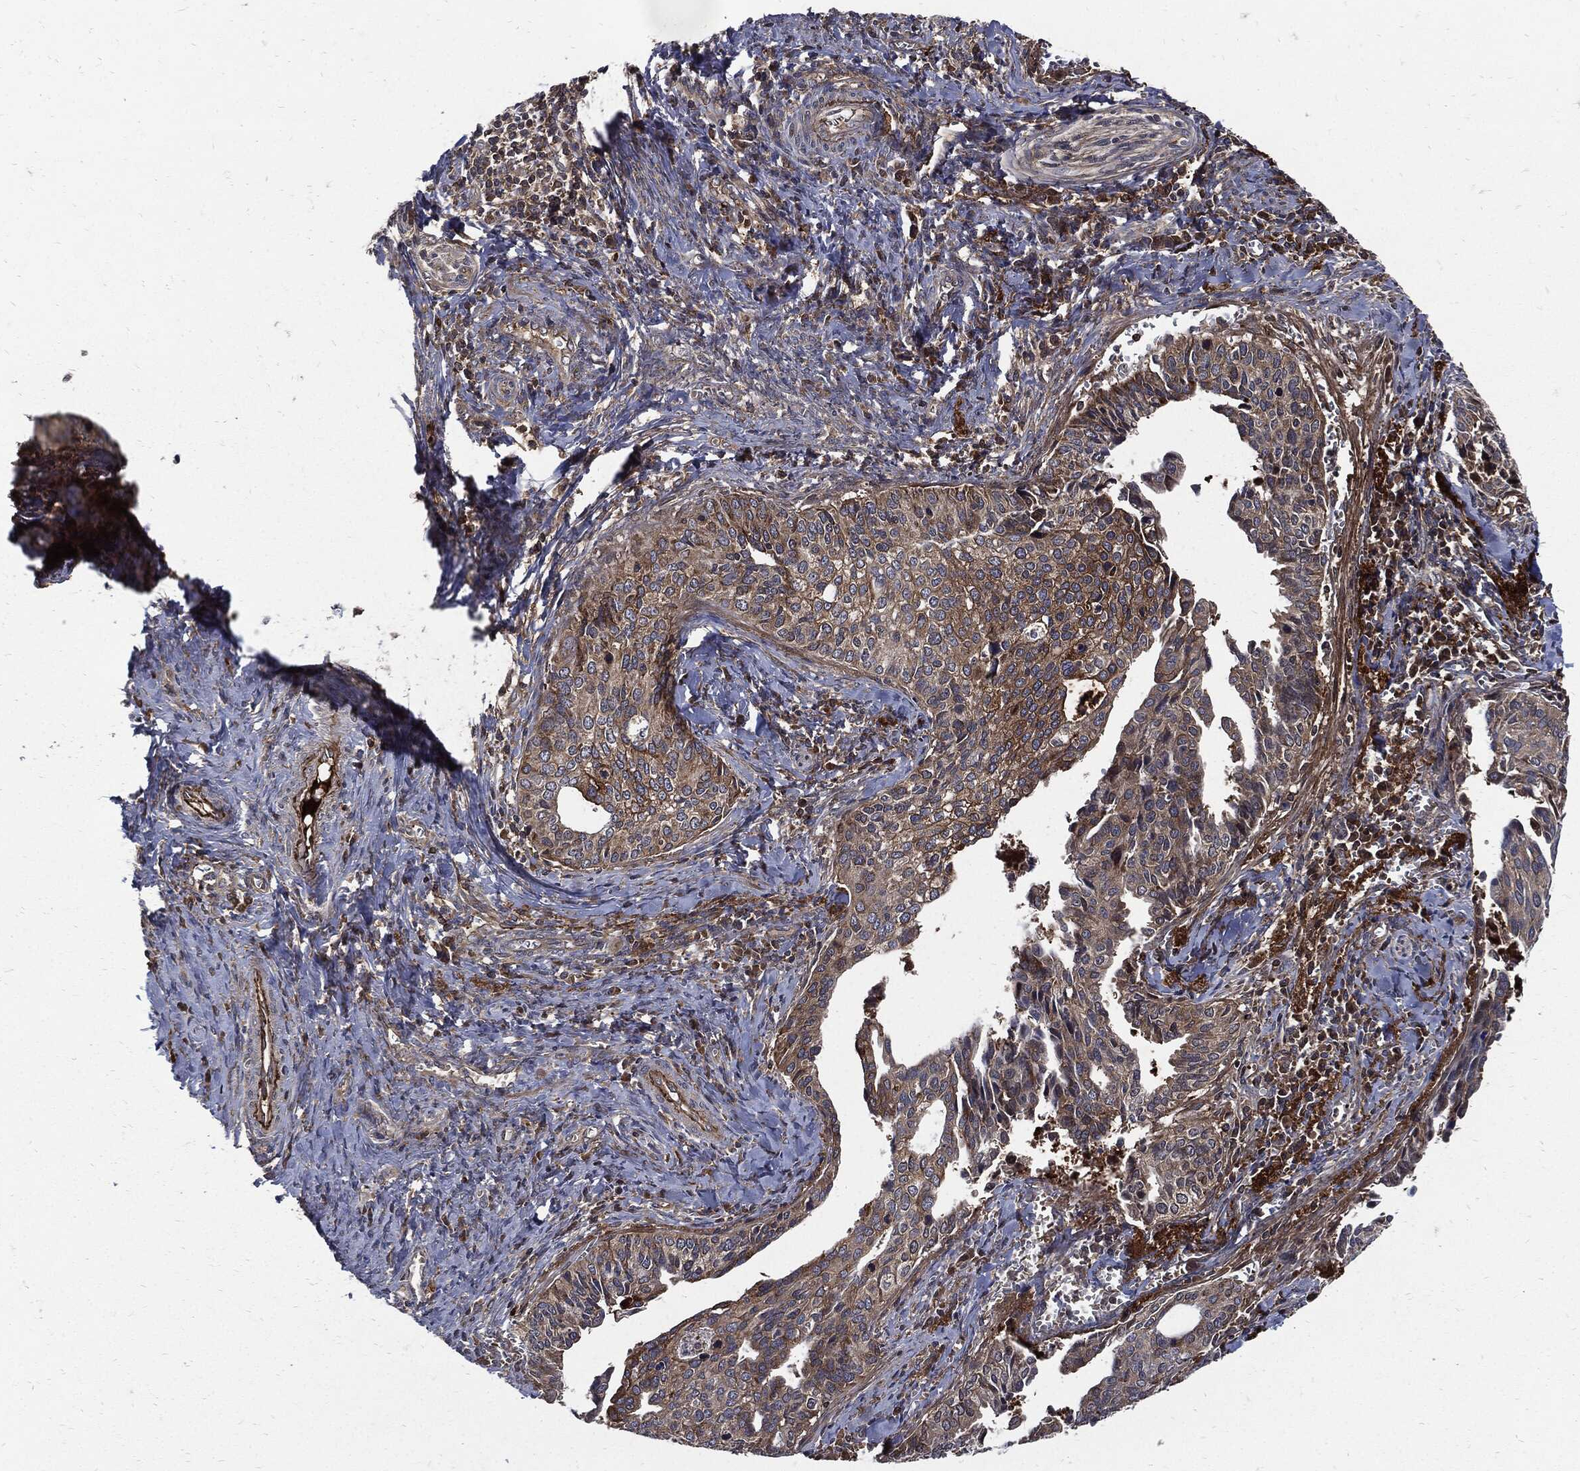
{"staining": {"intensity": "moderate", "quantity": "25%-75%", "location": "cytoplasmic/membranous"}, "tissue": "cervical cancer", "cell_type": "Tumor cells", "image_type": "cancer", "snomed": [{"axis": "morphology", "description": "Squamous cell carcinoma, NOS"}, {"axis": "topography", "description": "Cervix"}], "caption": "Immunohistochemical staining of human cervical squamous cell carcinoma reveals medium levels of moderate cytoplasmic/membranous protein expression in approximately 25%-75% of tumor cells.", "gene": "CLU", "patient": {"sex": "female", "age": 29}}